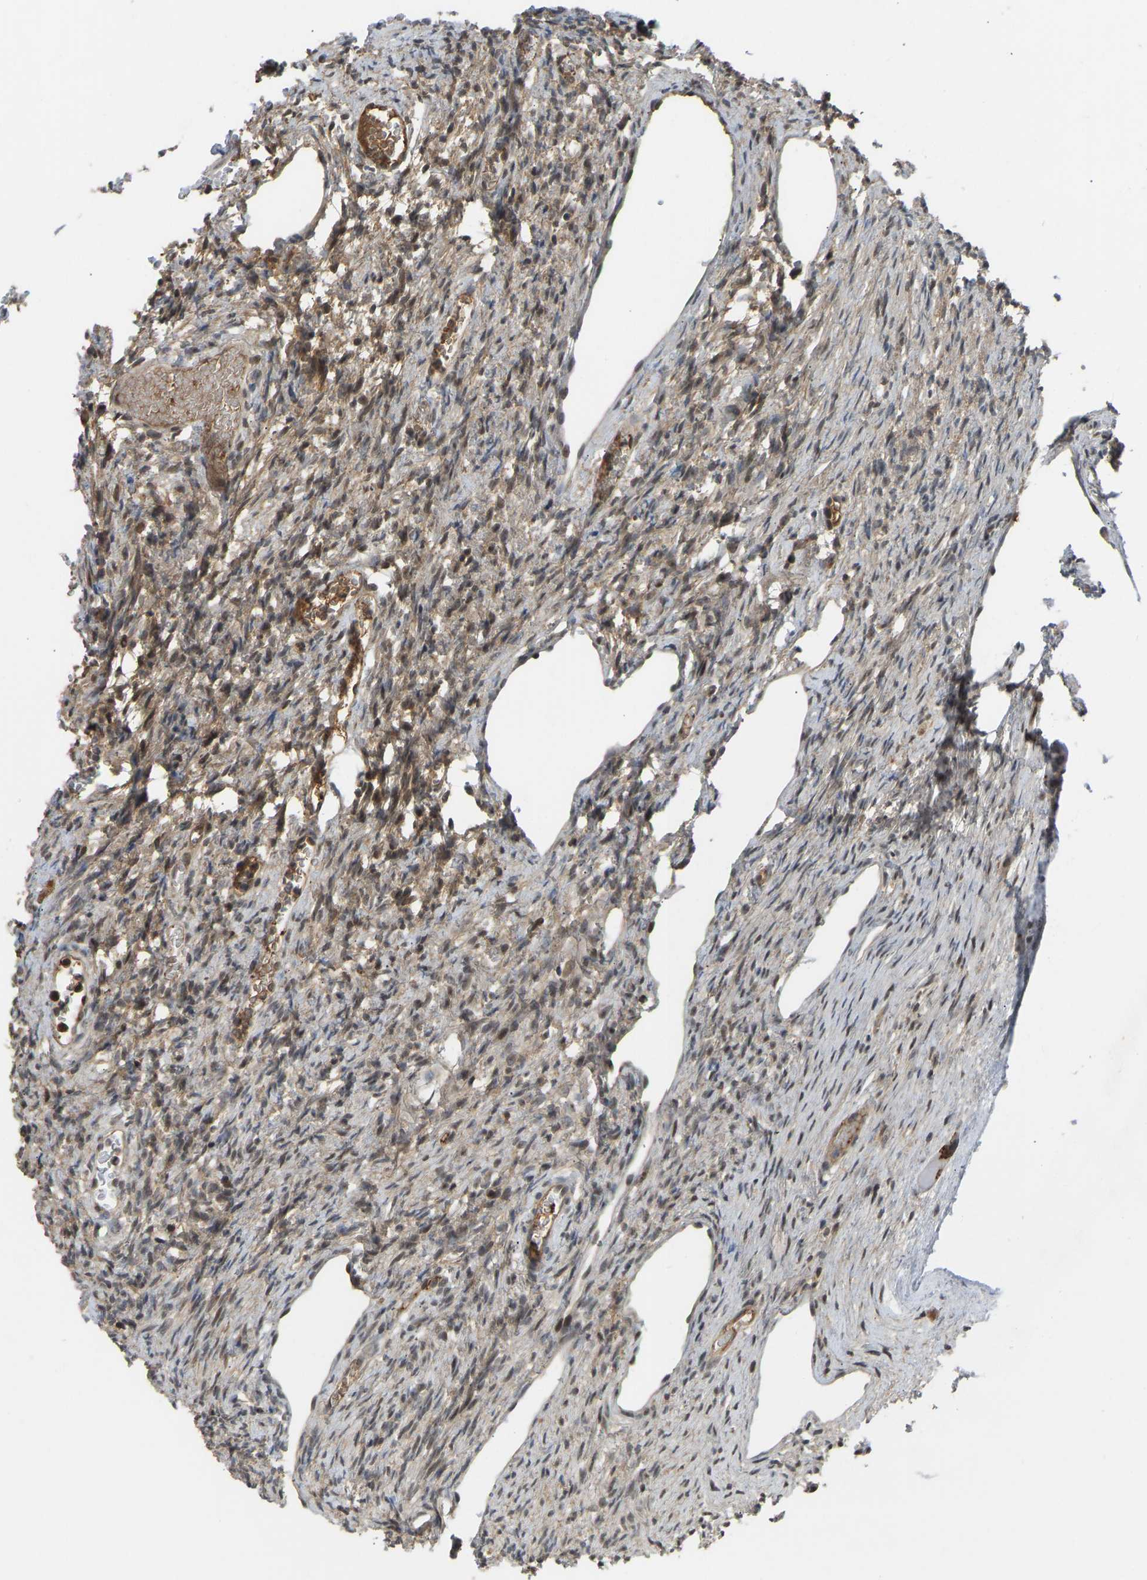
{"staining": {"intensity": "weak", "quantity": "25%-75%", "location": "cytoplasmic/membranous,nuclear"}, "tissue": "ovary", "cell_type": "Ovarian stroma cells", "image_type": "normal", "snomed": [{"axis": "morphology", "description": "Normal tissue, NOS"}, {"axis": "topography", "description": "Ovary"}], "caption": "This histopathology image displays unremarkable ovary stained with immunohistochemistry (IHC) to label a protein in brown. The cytoplasmic/membranous,nuclear of ovarian stroma cells show weak positivity for the protein. Nuclei are counter-stained blue.", "gene": "ZNF251", "patient": {"sex": "female", "age": 33}}